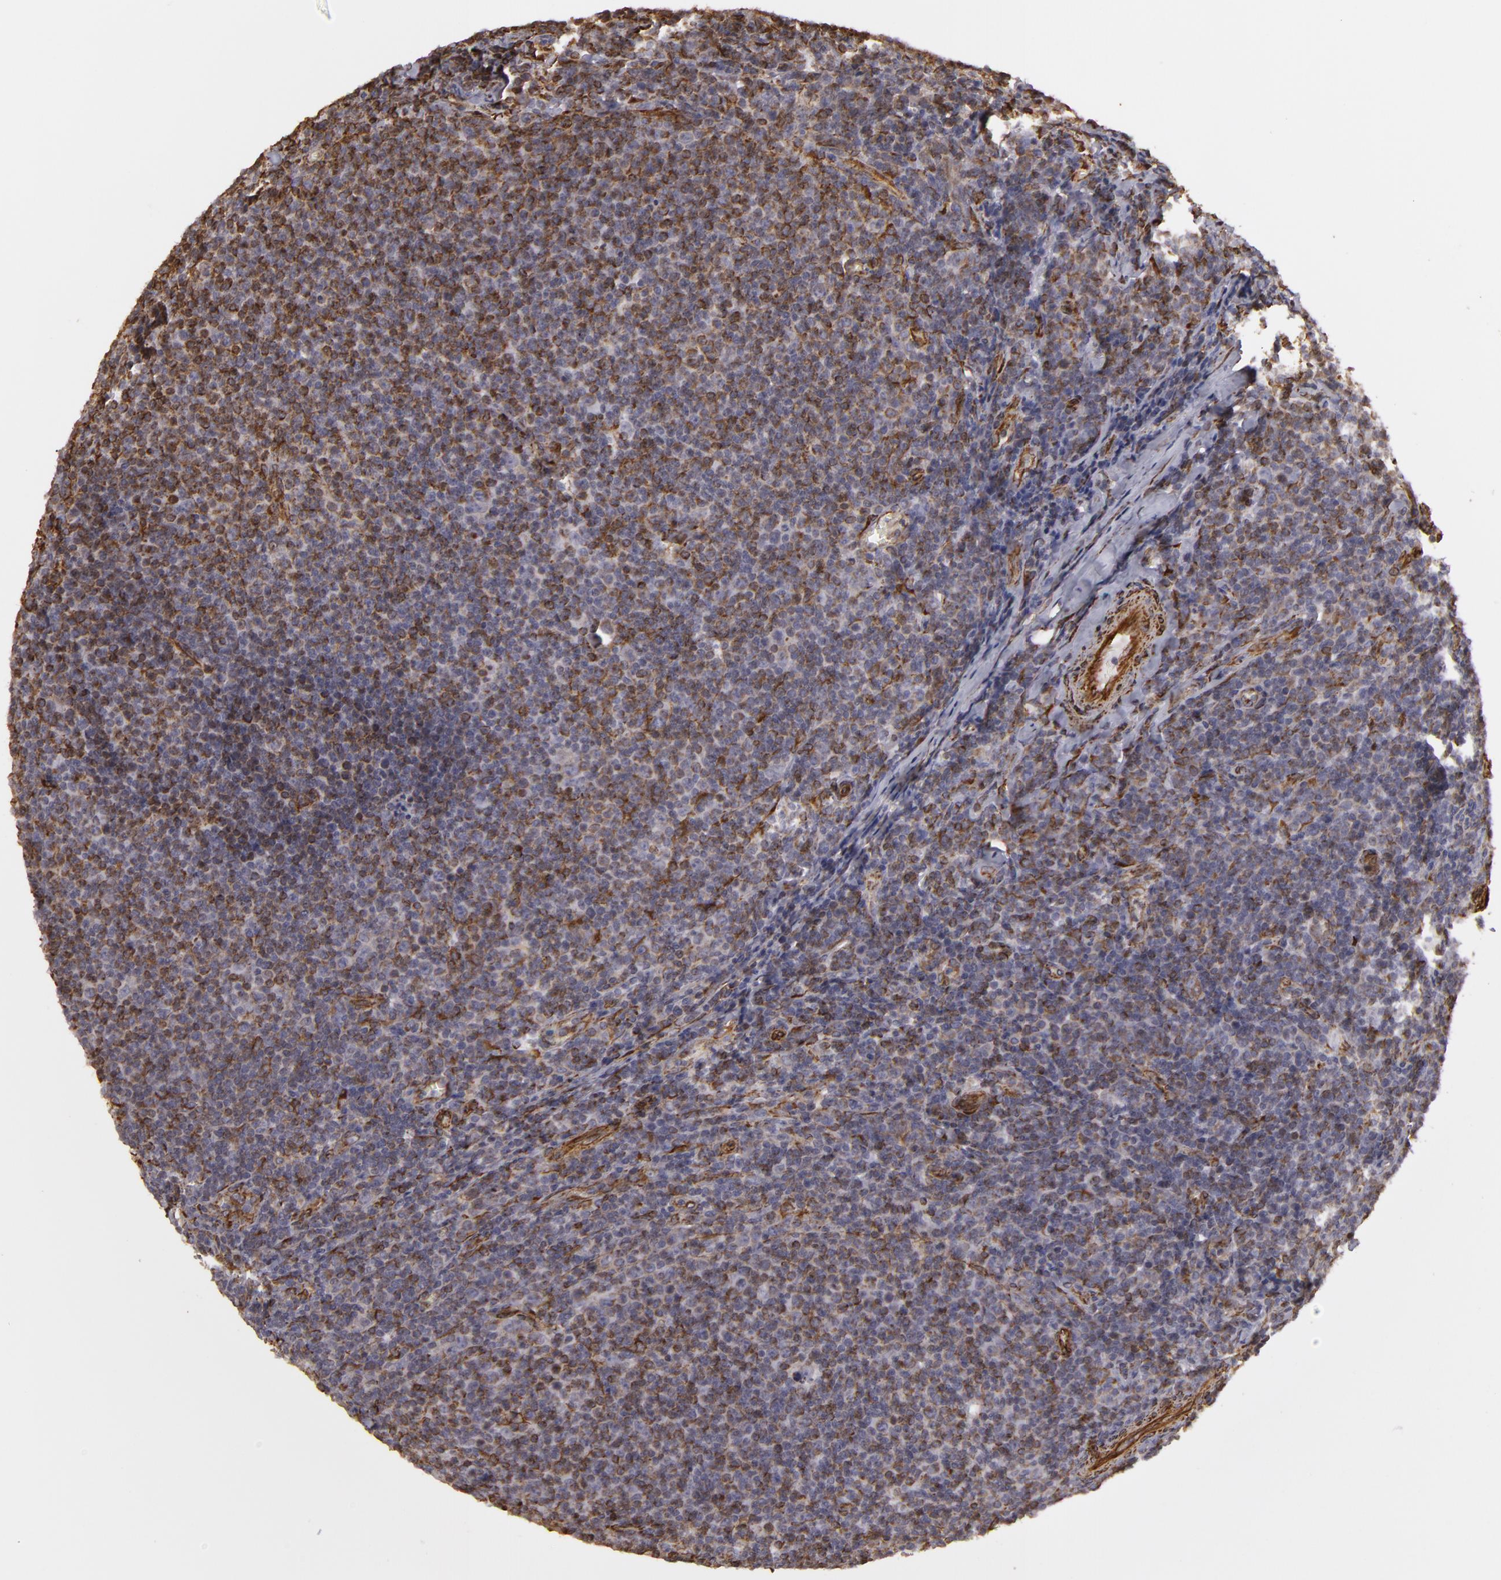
{"staining": {"intensity": "moderate", "quantity": "25%-75%", "location": "cytoplasmic/membranous"}, "tissue": "lymphoma", "cell_type": "Tumor cells", "image_type": "cancer", "snomed": [{"axis": "morphology", "description": "Malignant lymphoma, non-Hodgkin's type, Low grade"}, {"axis": "topography", "description": "Lymph node"}], "caption": "Immunohistochemical staining of human lymphoma demonstrates moderate cytoplasmic/membranous protein staining in about 25%-75% of tumor cells.", "gene": "CYB5R3", "patient": {"sex": "male", "age": 74}}